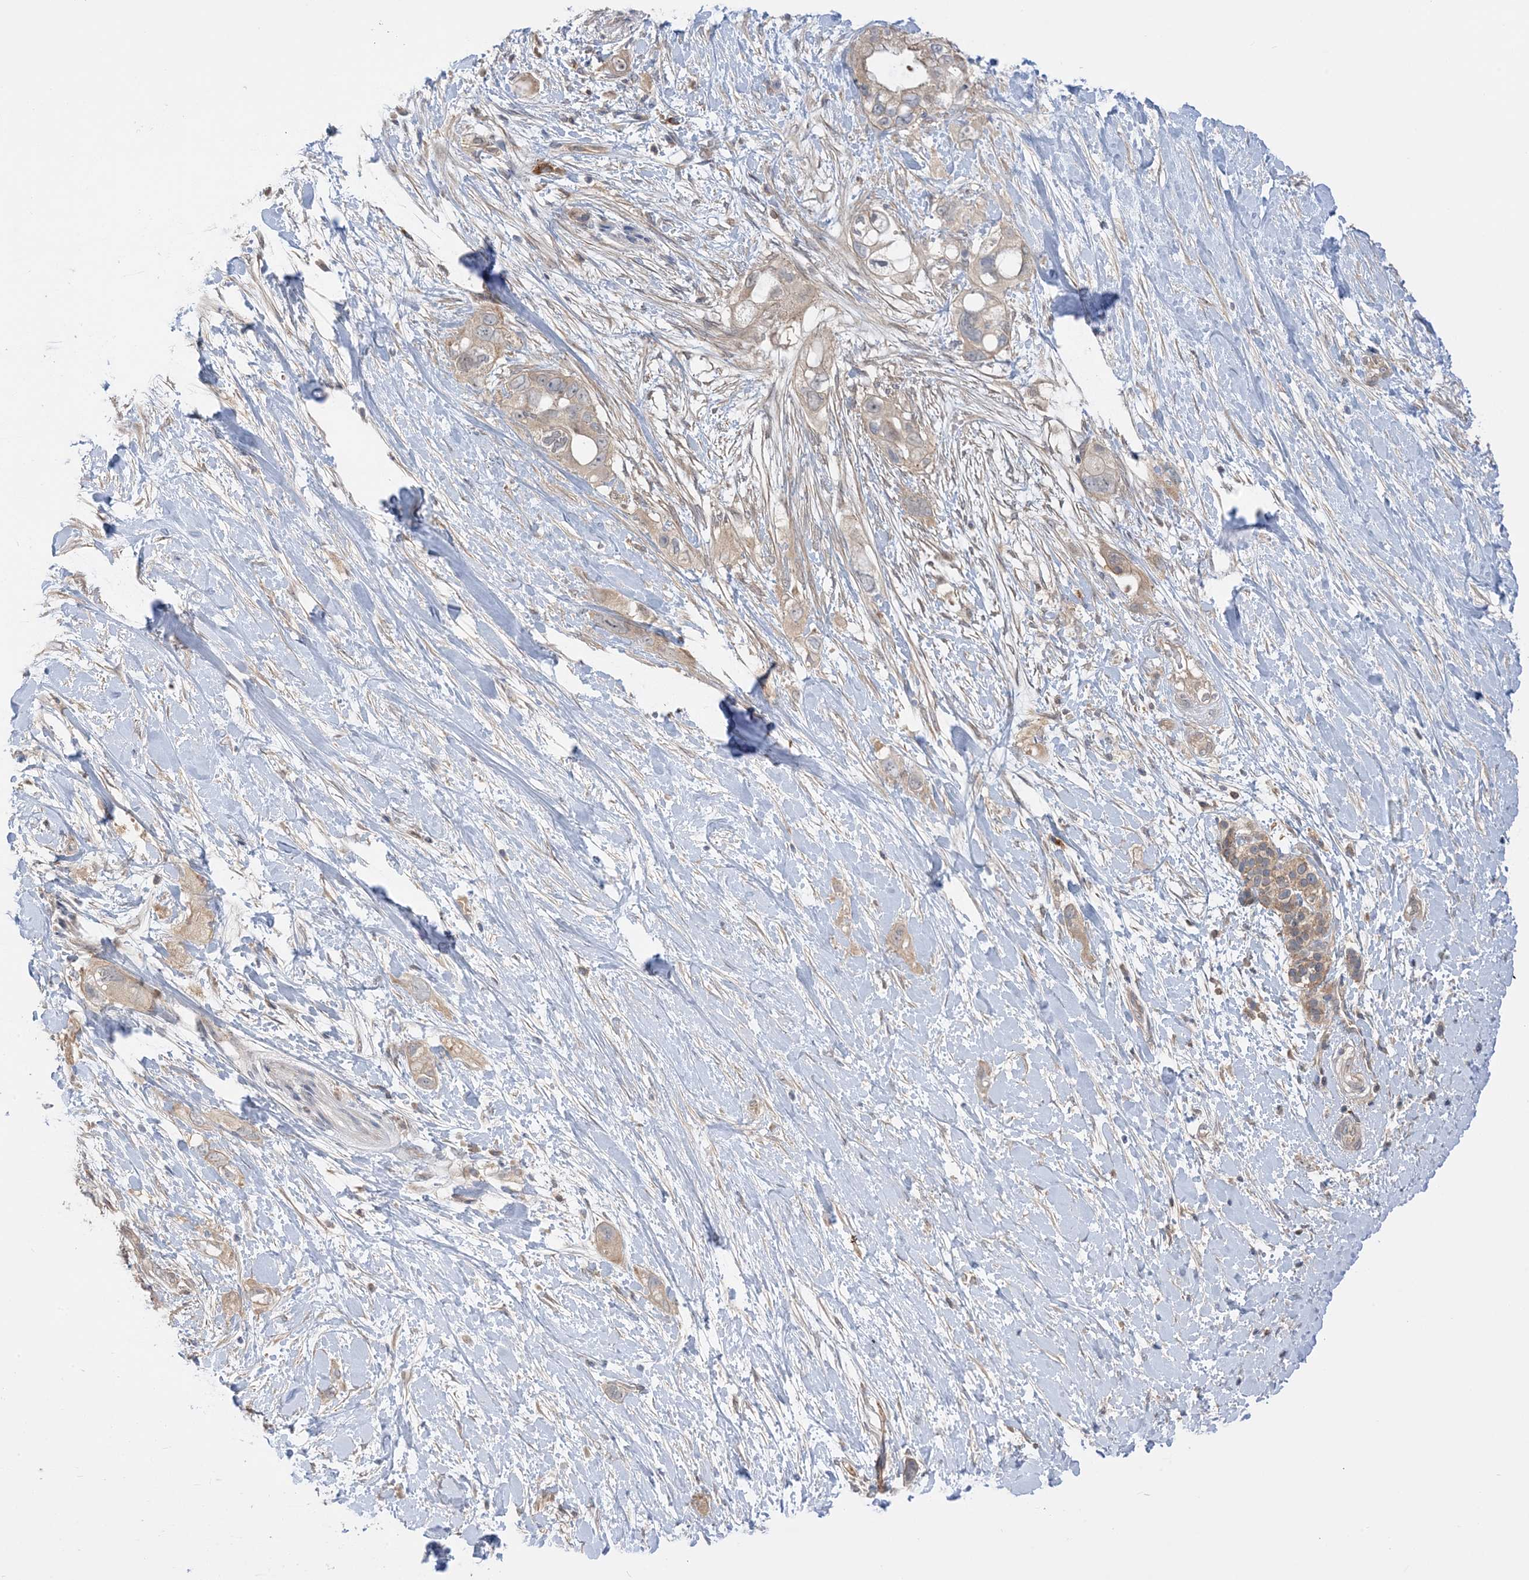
{"staining": {"intensity": "moderate", "quantity": ">75%", "location": "cytoplasmic/membranous"}, "tissue": "pancreatic cancer", "cell_type": "Tumor cells", "image_type": "cancer", "snomed": [{"axis": "morphology", "description": "Adenocarcinoma, NOS"}, {"axis": "topography", "description": "Pancreas"}], "caption": "This is a photomicrograph of immunohistochemistry staining of pancreatic adenocarcinoma, which shows moderate positivity in the cytoplasmic/membranous of tumor cells.", "gene": "WDR26", "patient": {"sex": "female", "age": 56}}